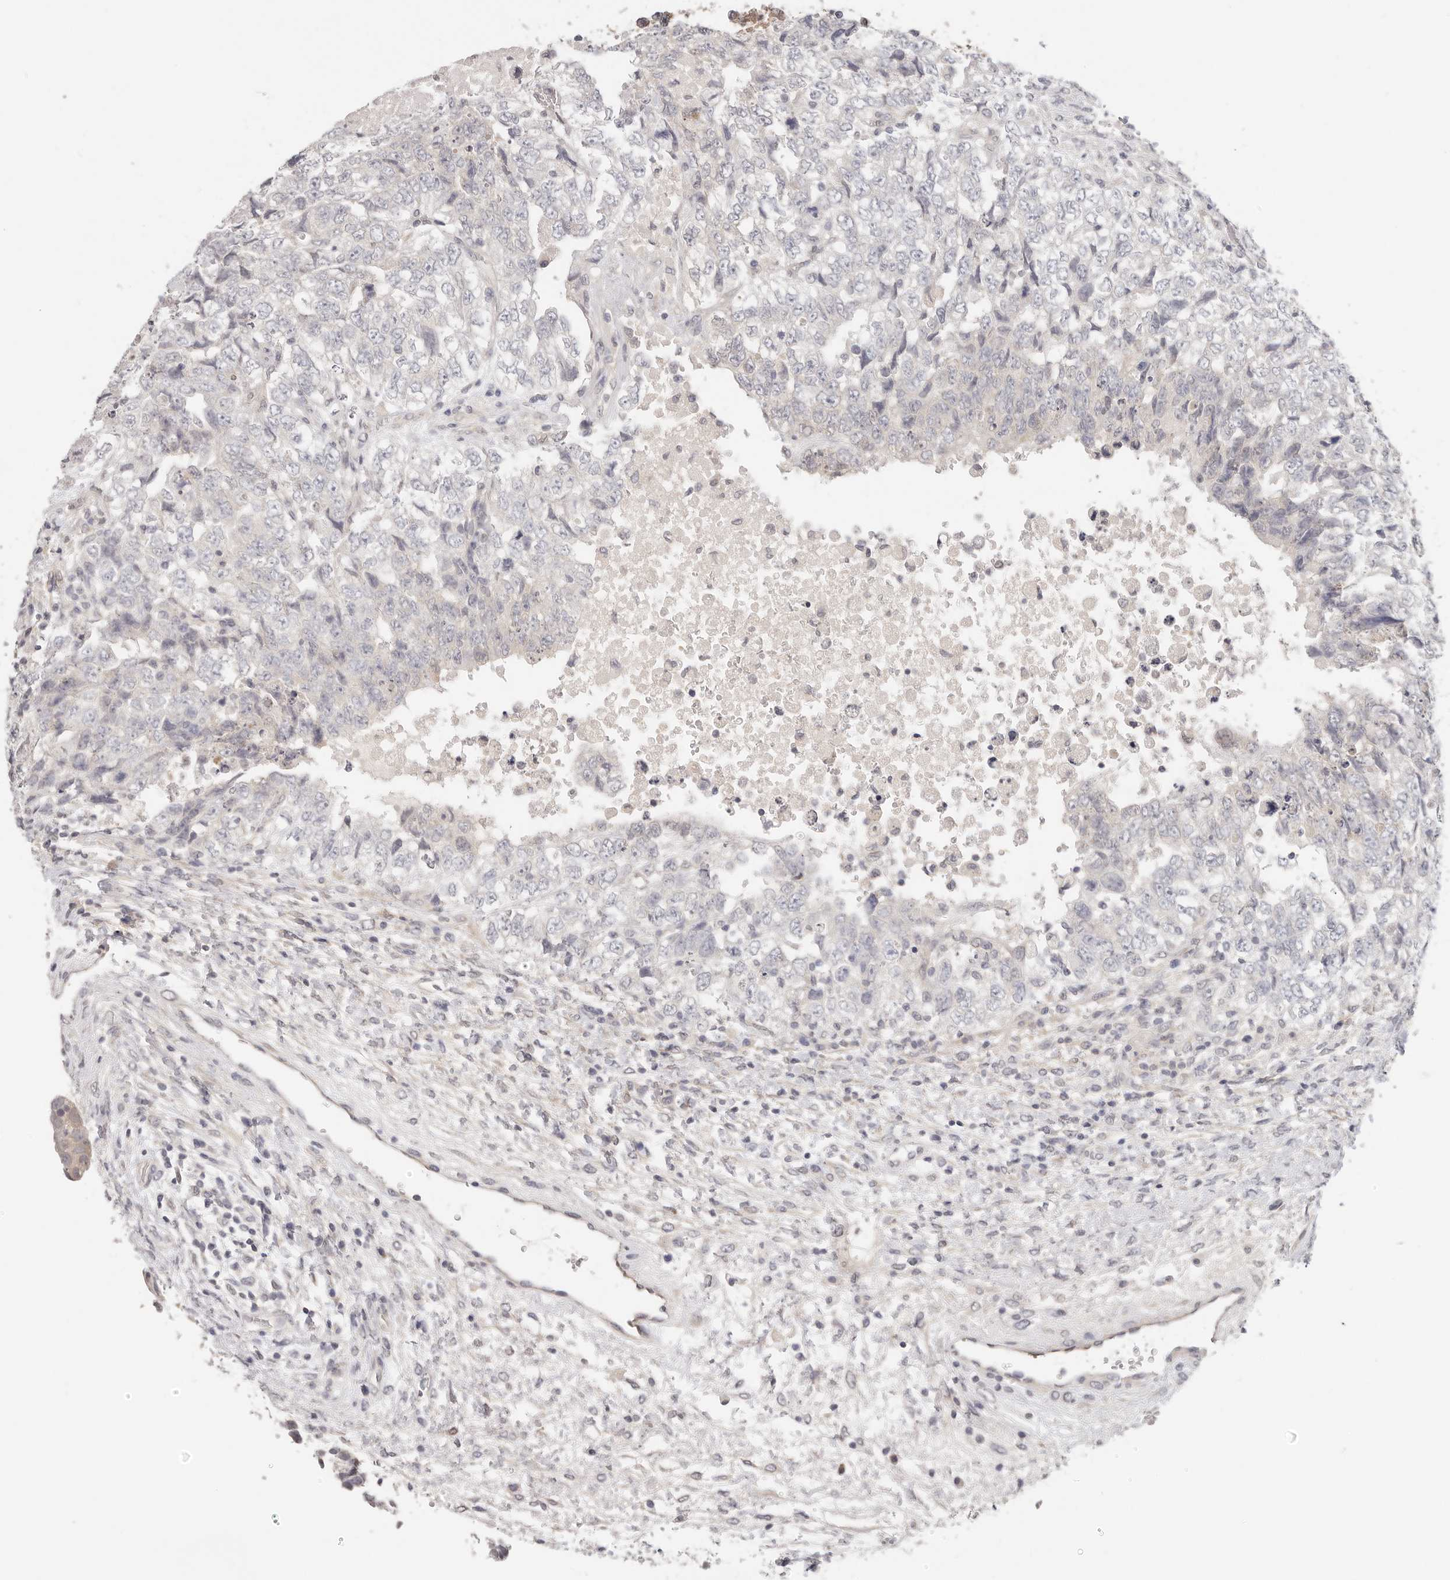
{"staining": {"intensity": "negative", "quantity": "none", "location": "none"}, "tissue": "testis cancer", "cell_type": "Tumor cells", "image_type": "cancer", "snomed": [{"axis": "morphology", "description": "Carcinoma, Embryonal, NOS"}, {"axis": "topography", "description": "Testis"}], "caption": "This is an IHC image of human embryonal carcinoma (testis). There is no expression in tumor cells.", "gene": "GGPS1", "patient": {"sex": "male", "age": 37}}